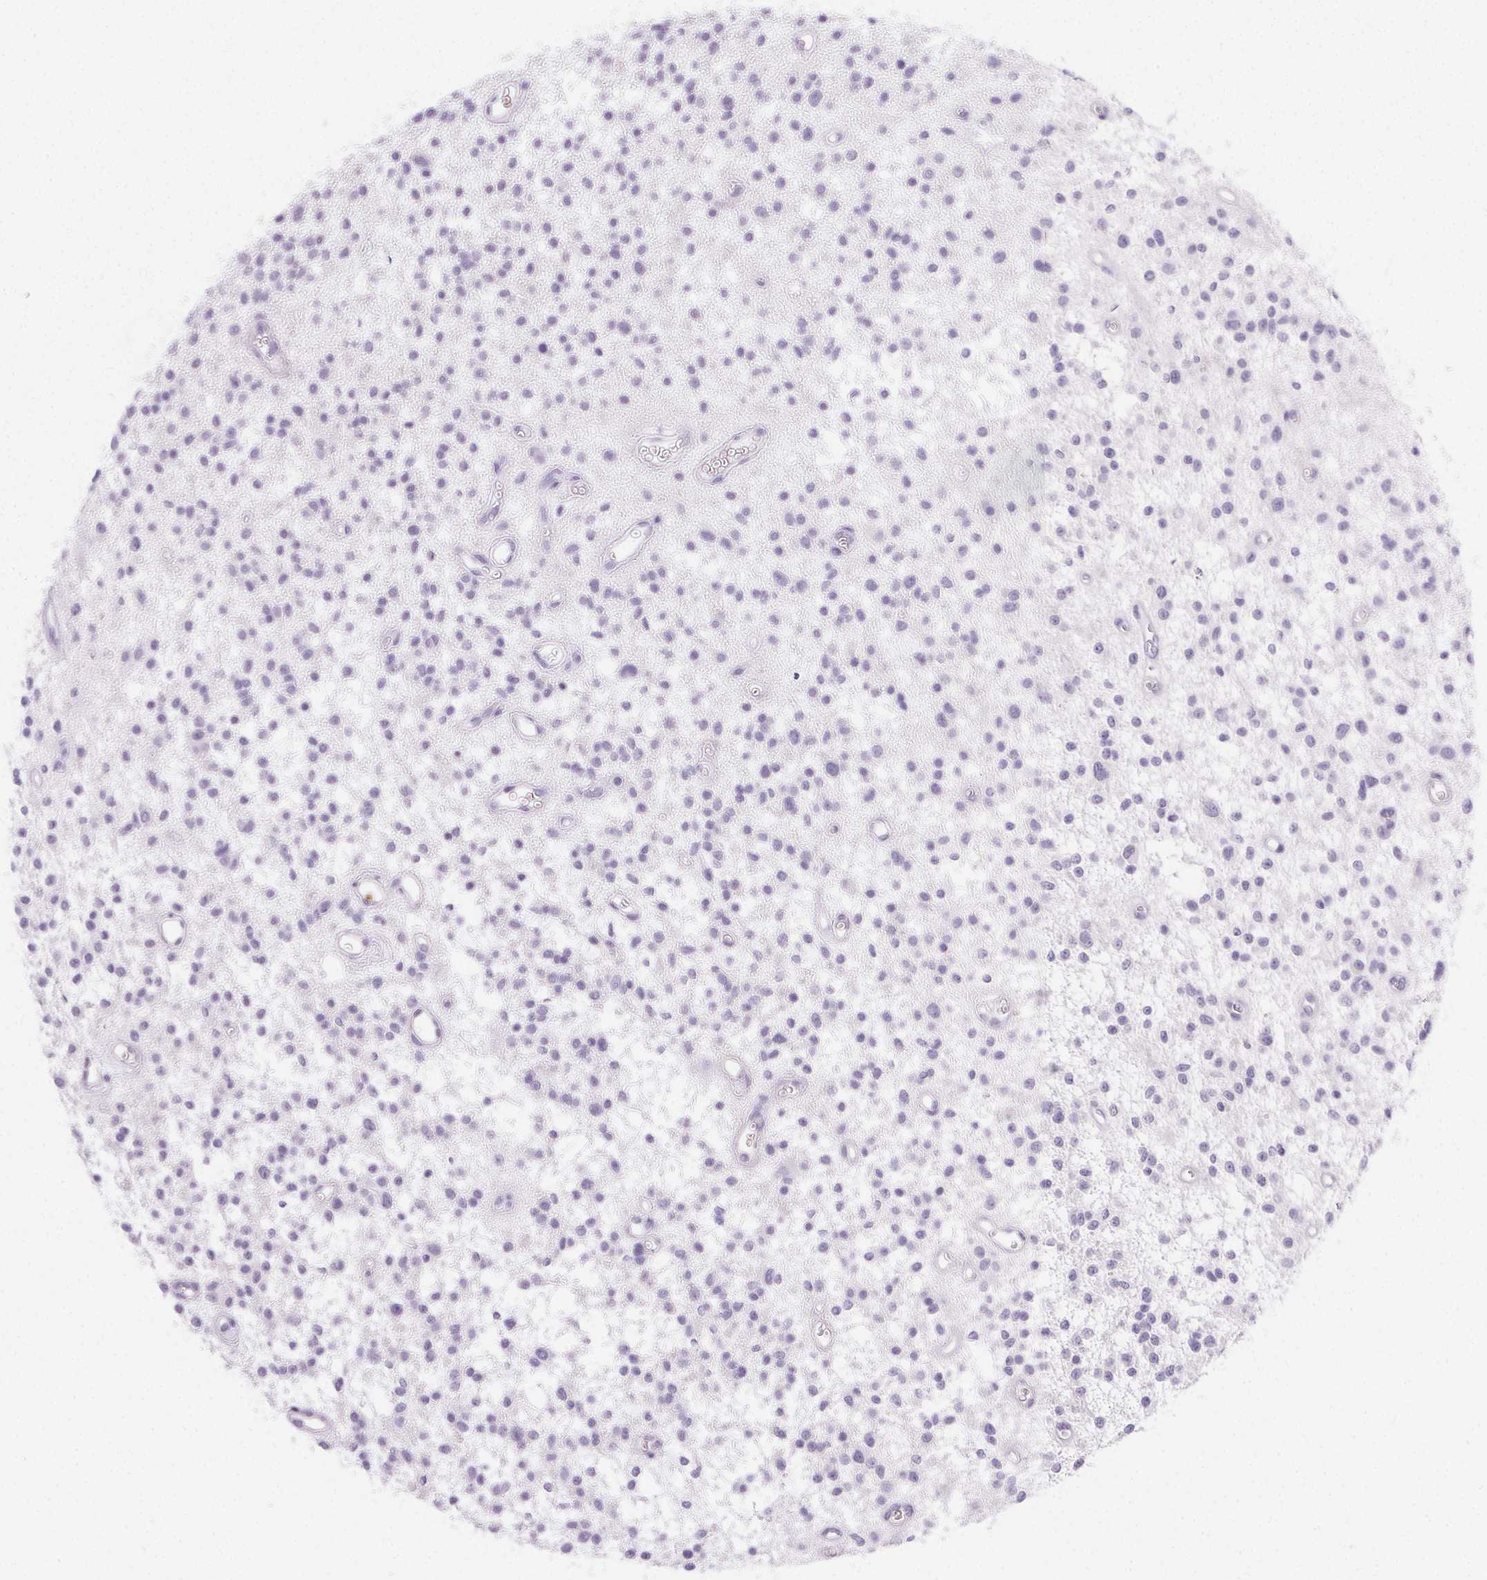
{"staining": {"intensity": "negative", "quantity": "none", "location": "none"}, "tissue": "glioma", "cell_type": "Tumor cells", "image_type": "cancer", "snomed": [{"axis": "morphology", "description": "Glioma, malignant, Low grade"}, {"axis": "topography", "description": "Brain"}], "caption": "Protein analysis of malignant glioma (low-grade) displays no significant staining in tumor cells. (Stains: DAB (3,3'-diaminobenzidine) immunohistochemistry with hematoxylin counter stain, Microscopy: brightfield microscopy at high magnification).", "gene": "PADI4", "patient": {"sex": "male", "age": 43}}